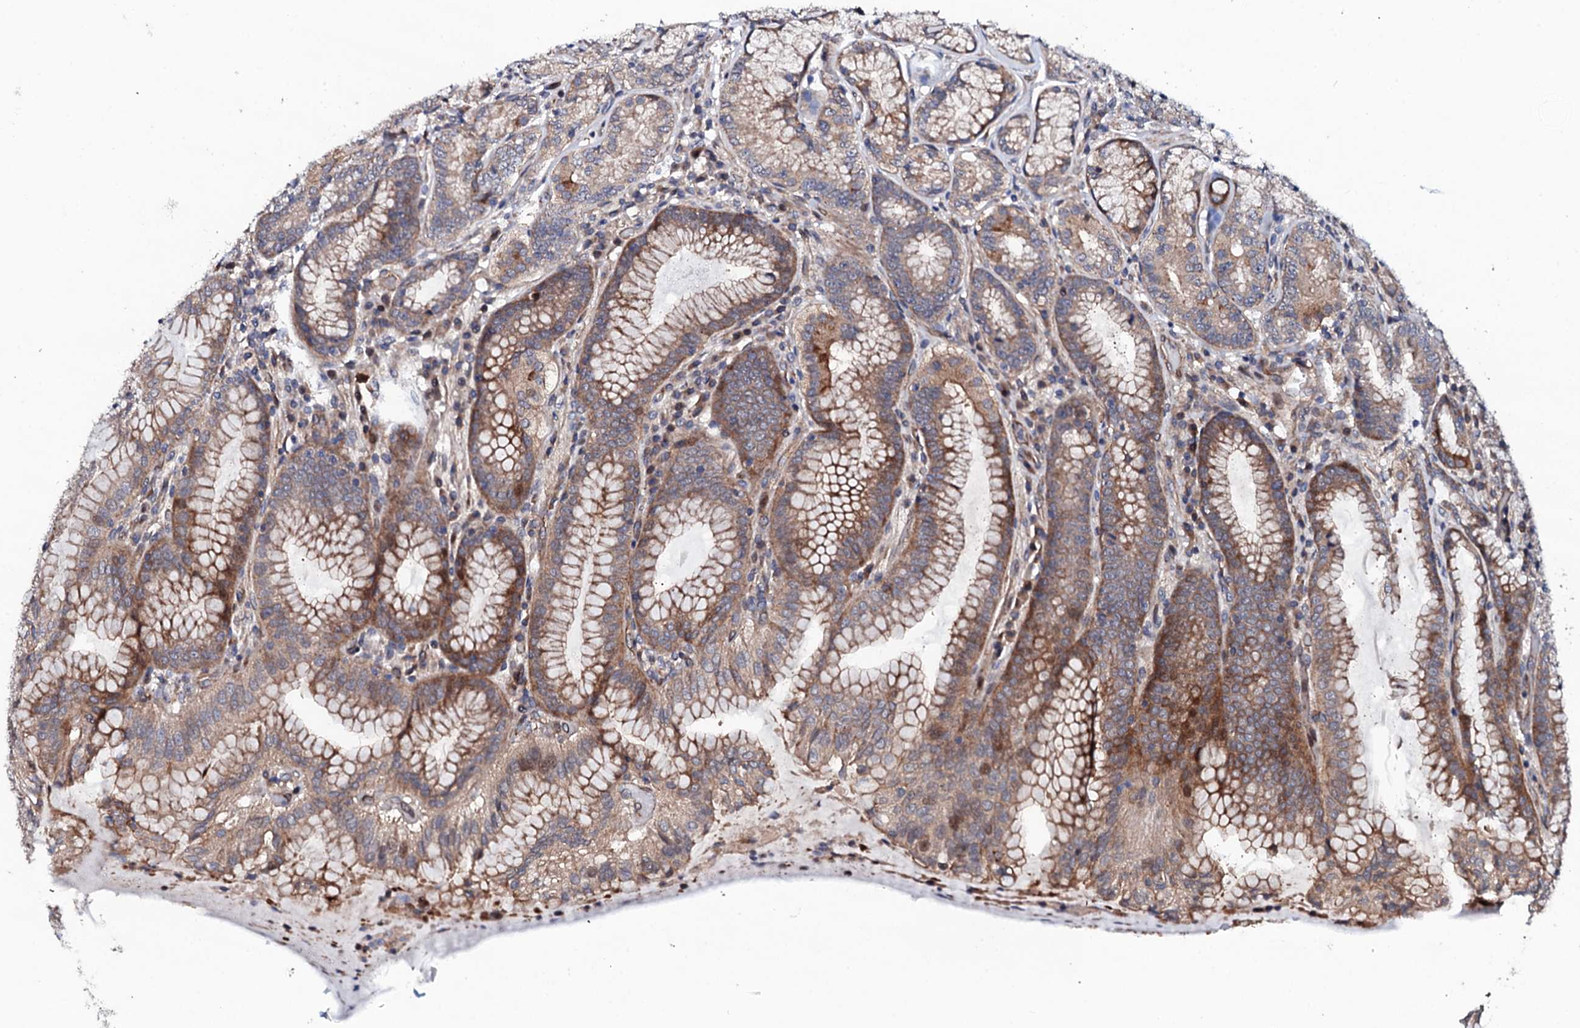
{"staining": {"intensity": "strong", "quantity": "25%-75%", "location": "cytoplasmic/membranous"}, "tissue": "stomach", "cell_type": "Glandular cells", "image_type": "normal", "snomed": [{"axis": "morphology", "description": "Normal tissue, NOS"}, {"axis": "topography", "description": "Stomach, upper"}, {"axis": "topography", "description": "Stomach, lower"}], "caption": "High-magnification brightfield microscopy of unremarkable stomach stained with DAB (3,3'-diaminobenzidine) (brown) and counterstained with hematoxylin (blue). glandular cells exhibit strong cytoplasmic/membranous expression is appreciated in approximately25%-75% of cells. (IHC, brightfield microscopy, high magnification).", "gene": "CIAO2A", "patient": {"sex": "female", "age": 76}}